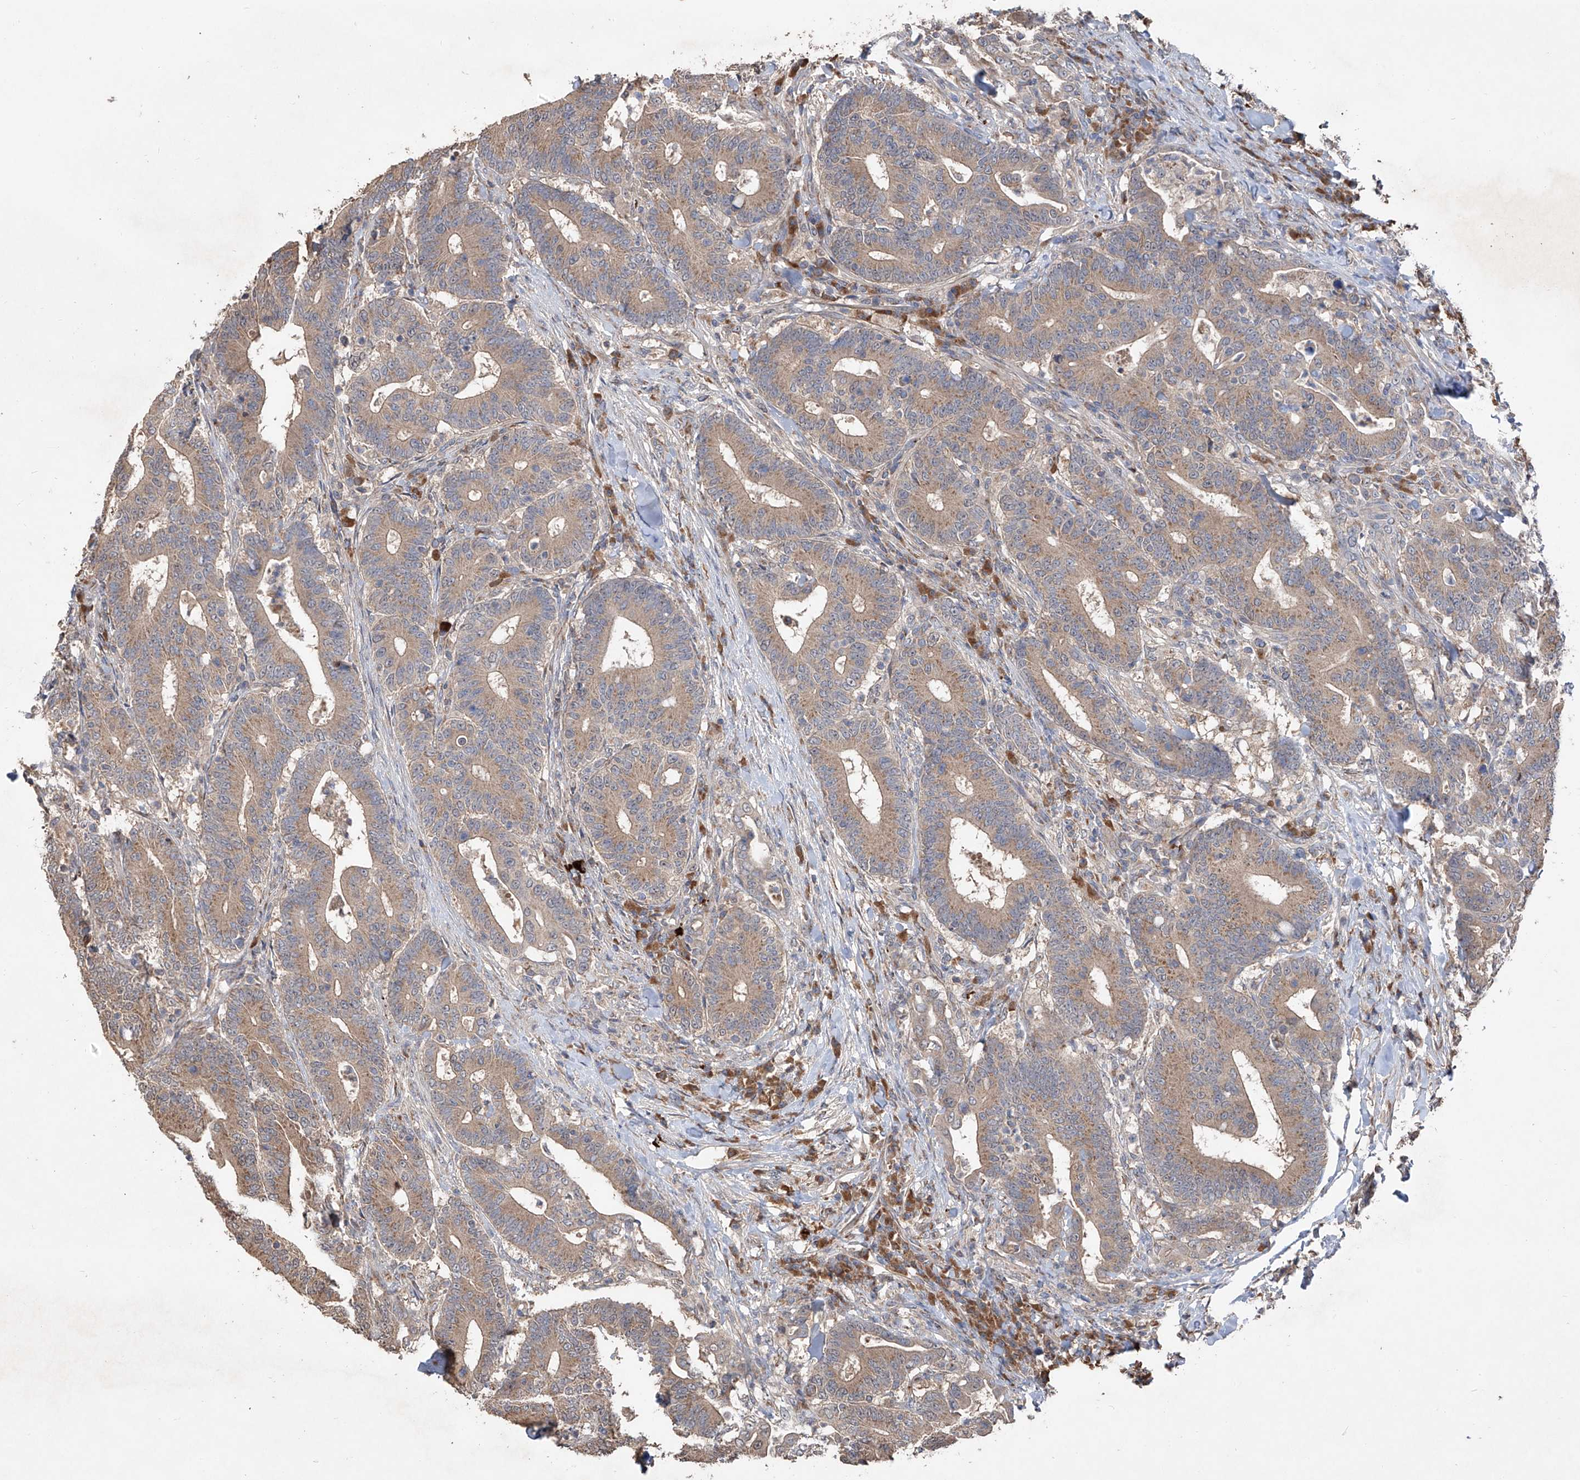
{"staining": {"intensity": "weak", "quantity": ">75%", "location": "cytoplasmic/membranous"}, "tissue": "colorectal cancer", "cell_type": "Tumor cells", "image_type": "cancer", "snomed": [{"axis": "morphology", "description": "Adenocarcinoma, NOS"}, {"axis": "topography", "description": "Colon"}], "caption": "The immunohistochemical stain labels weak cytoplasmic/membranous staining in tumor cells of colorectal cancer (adenocarcinoma) tissue.", "gene": "EDN1", "patient": {"sex": "female", "age": 66}}